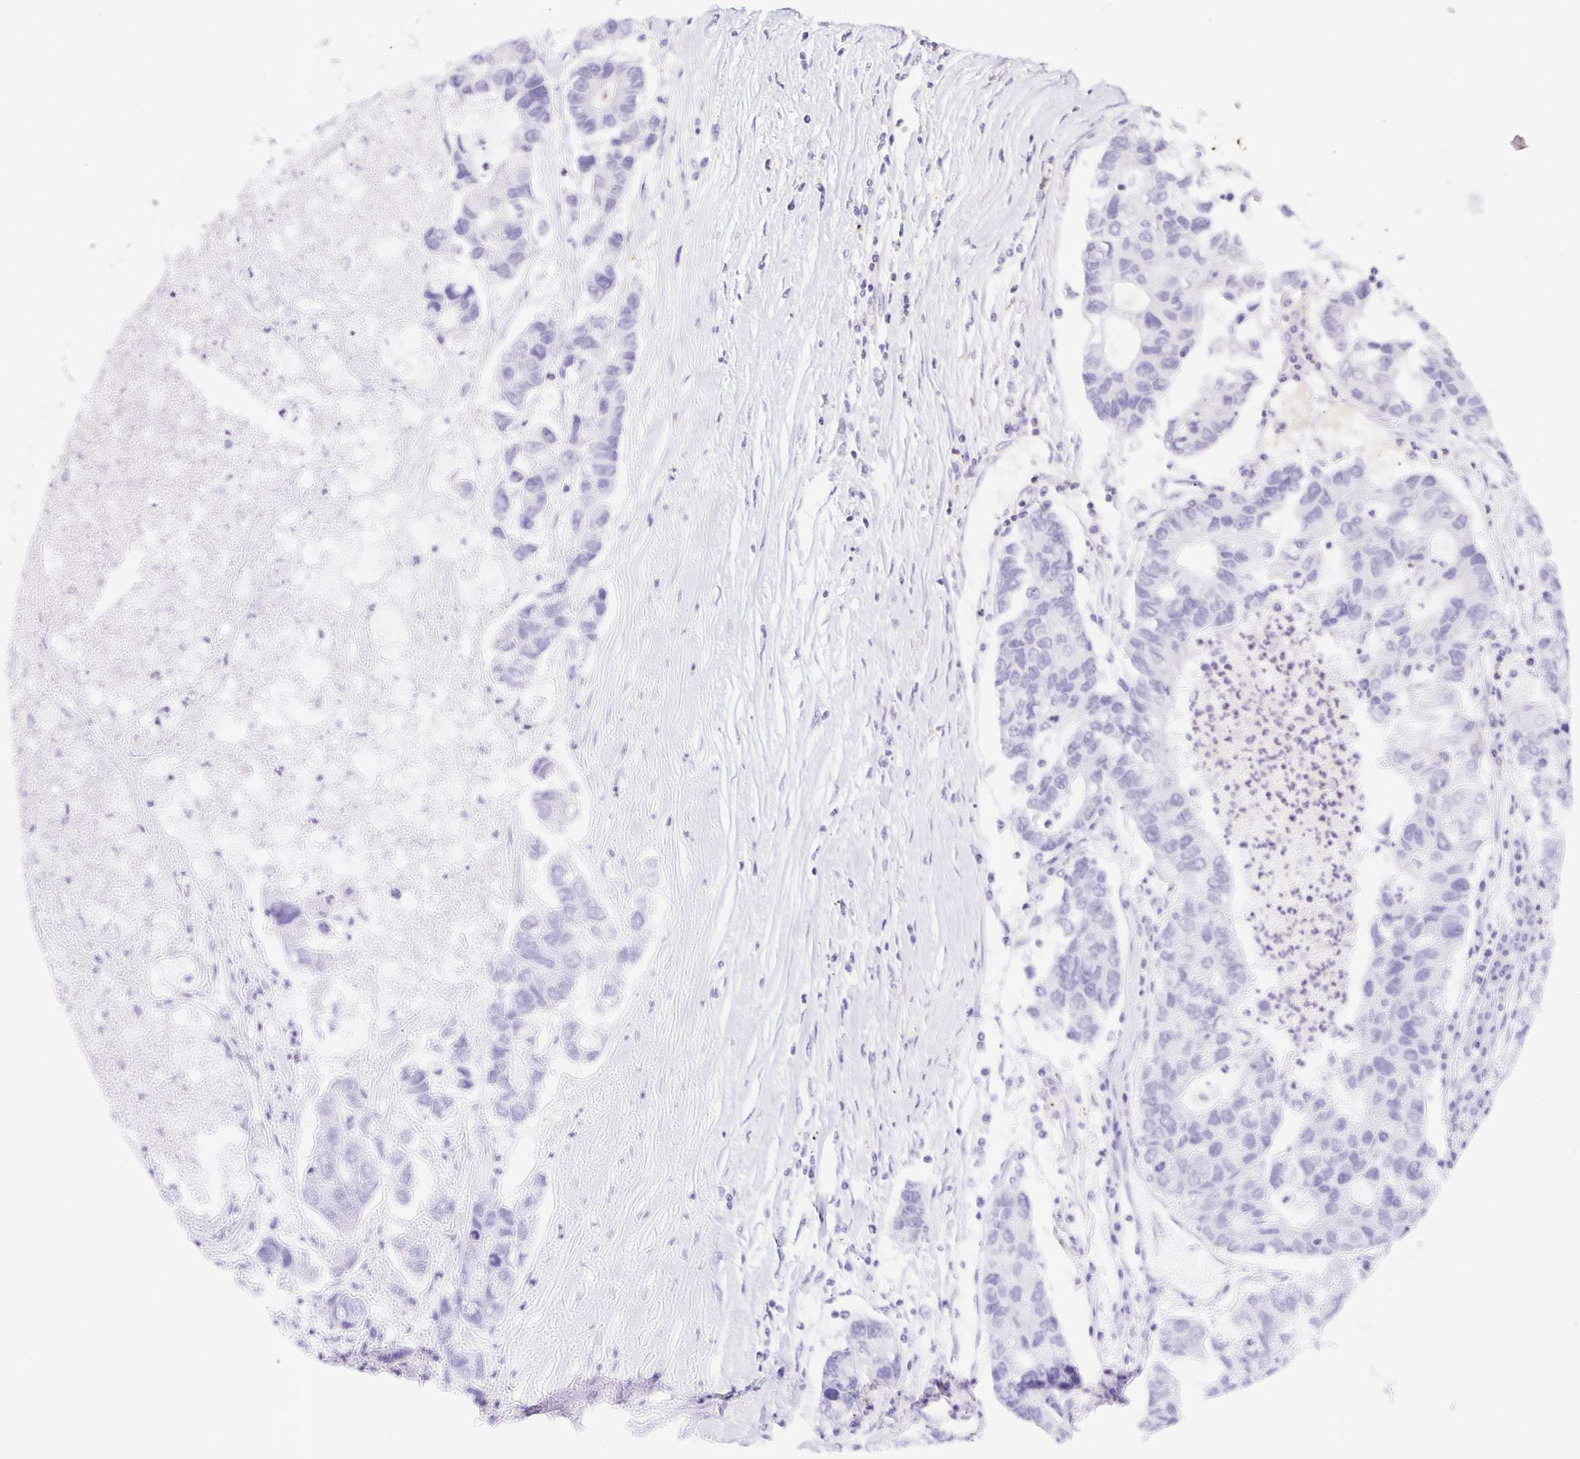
{"staining": {"intensity": "negative", "quantity": "none", "location": "none"}, "tissue": "lung cancer", "cell_type": "Tumor cells", "image_type": "cancer", "snomed": [{"axis": "morphology", "description": "Adenocarcinoma, NOS"}, {"axis": "topography", "description": "Bronchus"}, {"axis": "topography", "description": "Lung"}], "caption": "A photomicrograph of adenocarcinoma (lung) stained for a protein shows no brown staining in tumor cells.", "gene": "APBB1IP", "patient": {"sex": "female", "age": 51}}